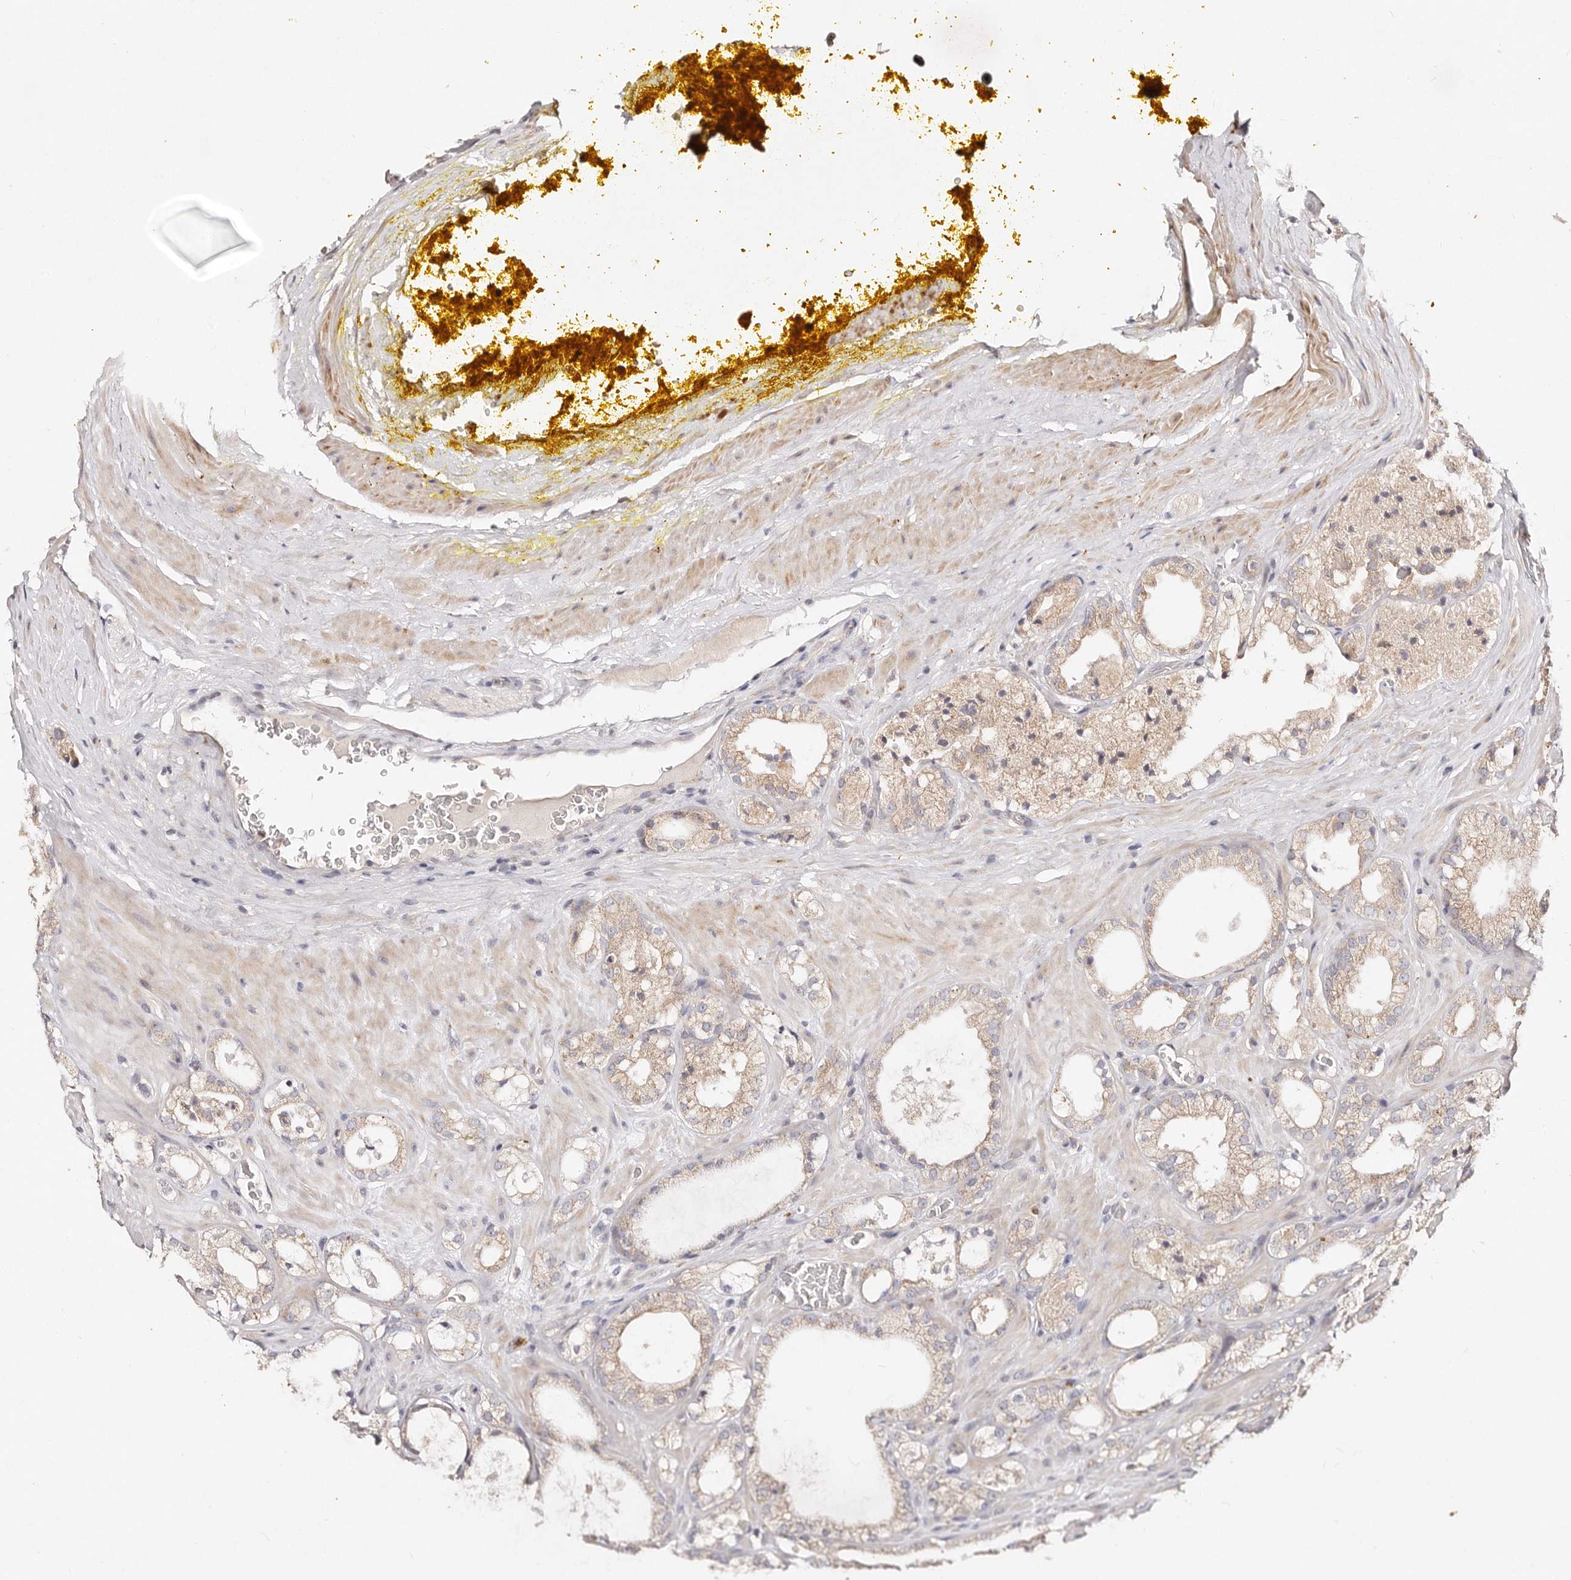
{"staining": {"intensity": "weak", "quantity": "25%-75%", "location": "cytoplasmic/membranous"}, "tissue": "prostate cancer", "cell_type": "Tumor cells", "image_type": "cancer", "snomed": [{"axis": "morphology", "description": "Adenocarcinoma, High grade"}, {"axis": "topography", "description": "Prostate"}], "caption": "Immunohistochemistry (DAB (3,3'-diaminobenzidine)) staining of human prostate cancer (adenocarcinoma (high-grade)) exhibits weak cytoplasmic/membranous protein staining in about 25%-75% of tumor cells.", "gene": "VIPAS39", "patient": {"sex": "male", "age": 58}}